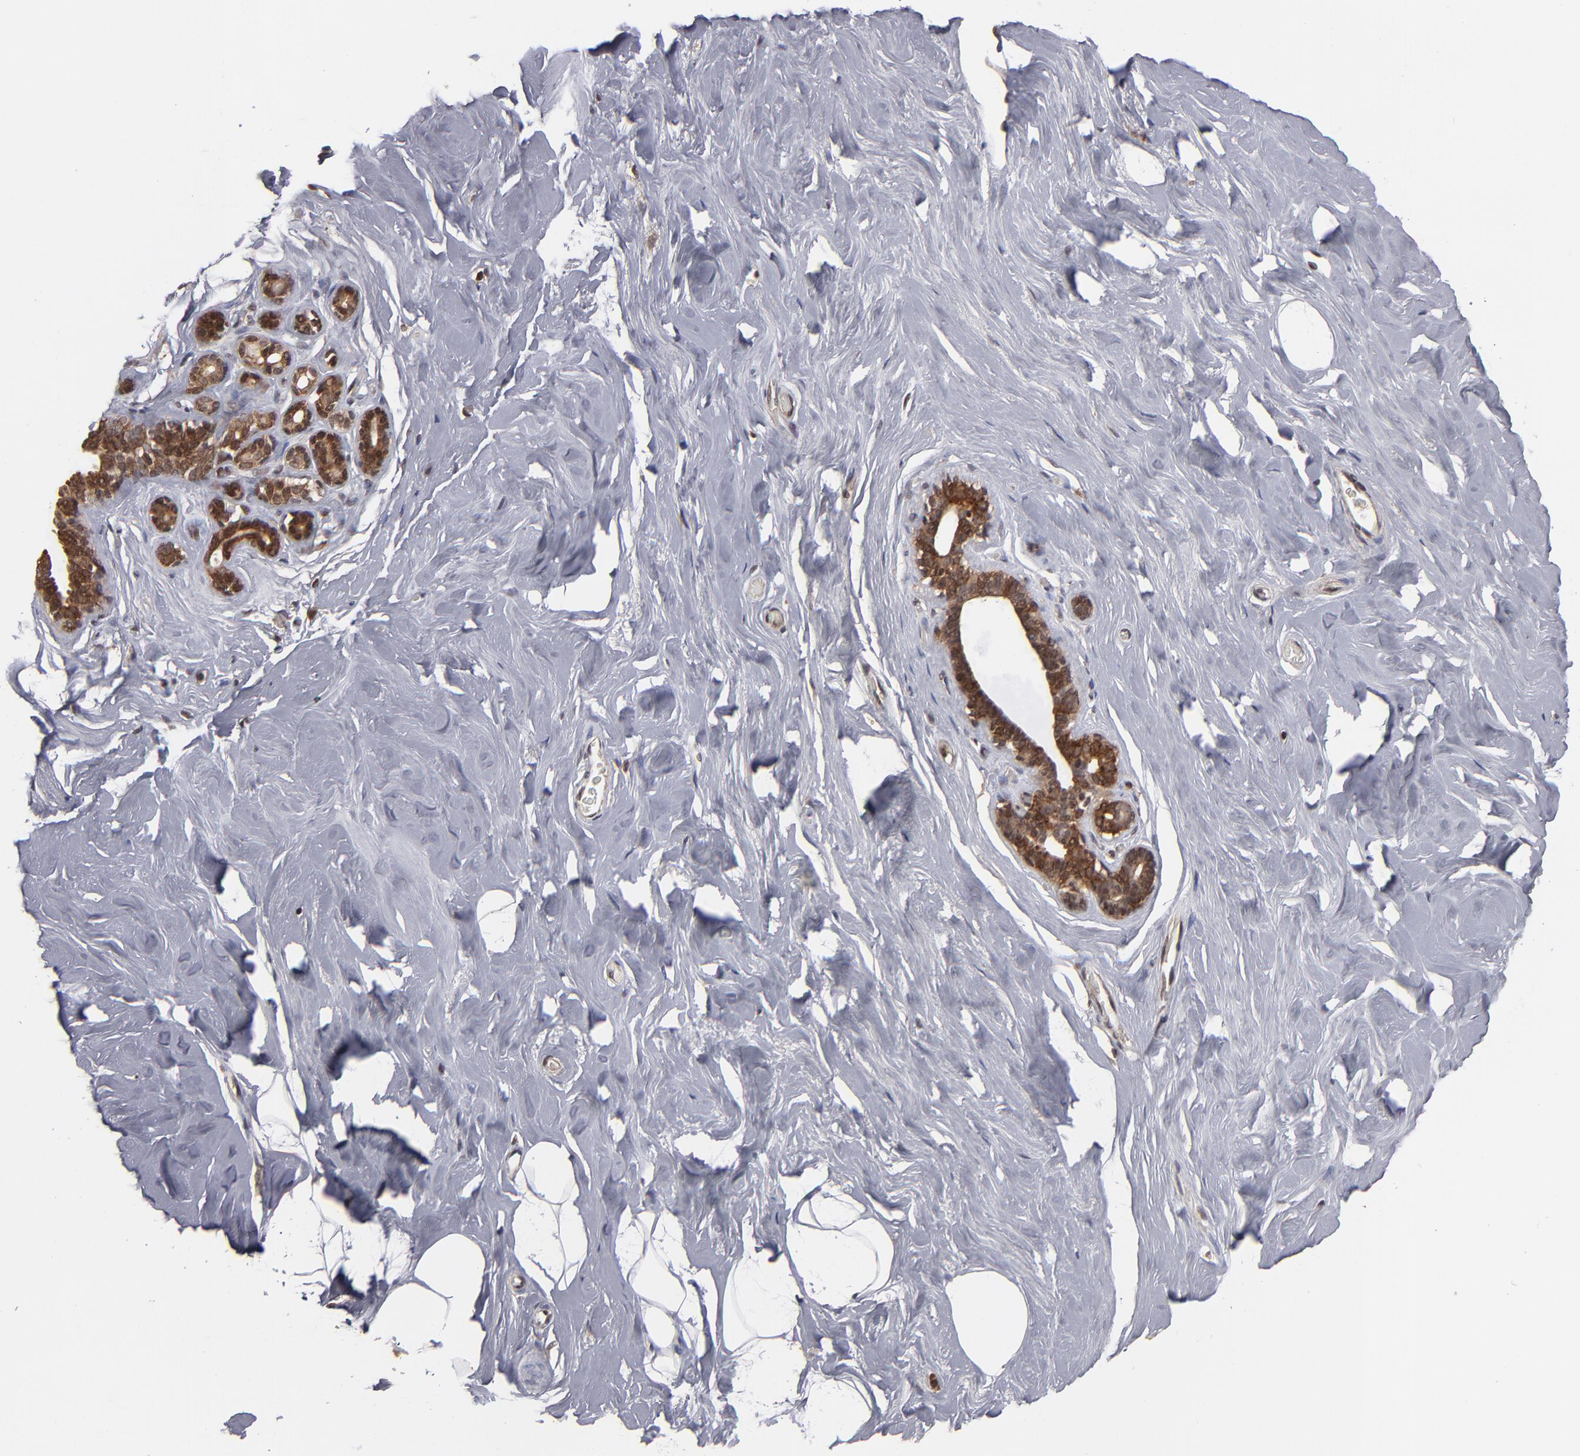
{"staining": {"intensity": "negative", "quantity": "none", "location": "none"}, "tissue": "breast", "cell_type": "Adipocytes", "image_type": "normal", "snomed": [{"axis": "morphology", "description": "Normal tissue, NOS"}, {"axis": "topography", "description": "Breast"}], "caption": "IHC micrograph of normal breast: breast stained with DAB exhibits no significant protein expression in adipocytes.", "gene": "RGS6", "patient": {"sex": "female", "age": 75}}